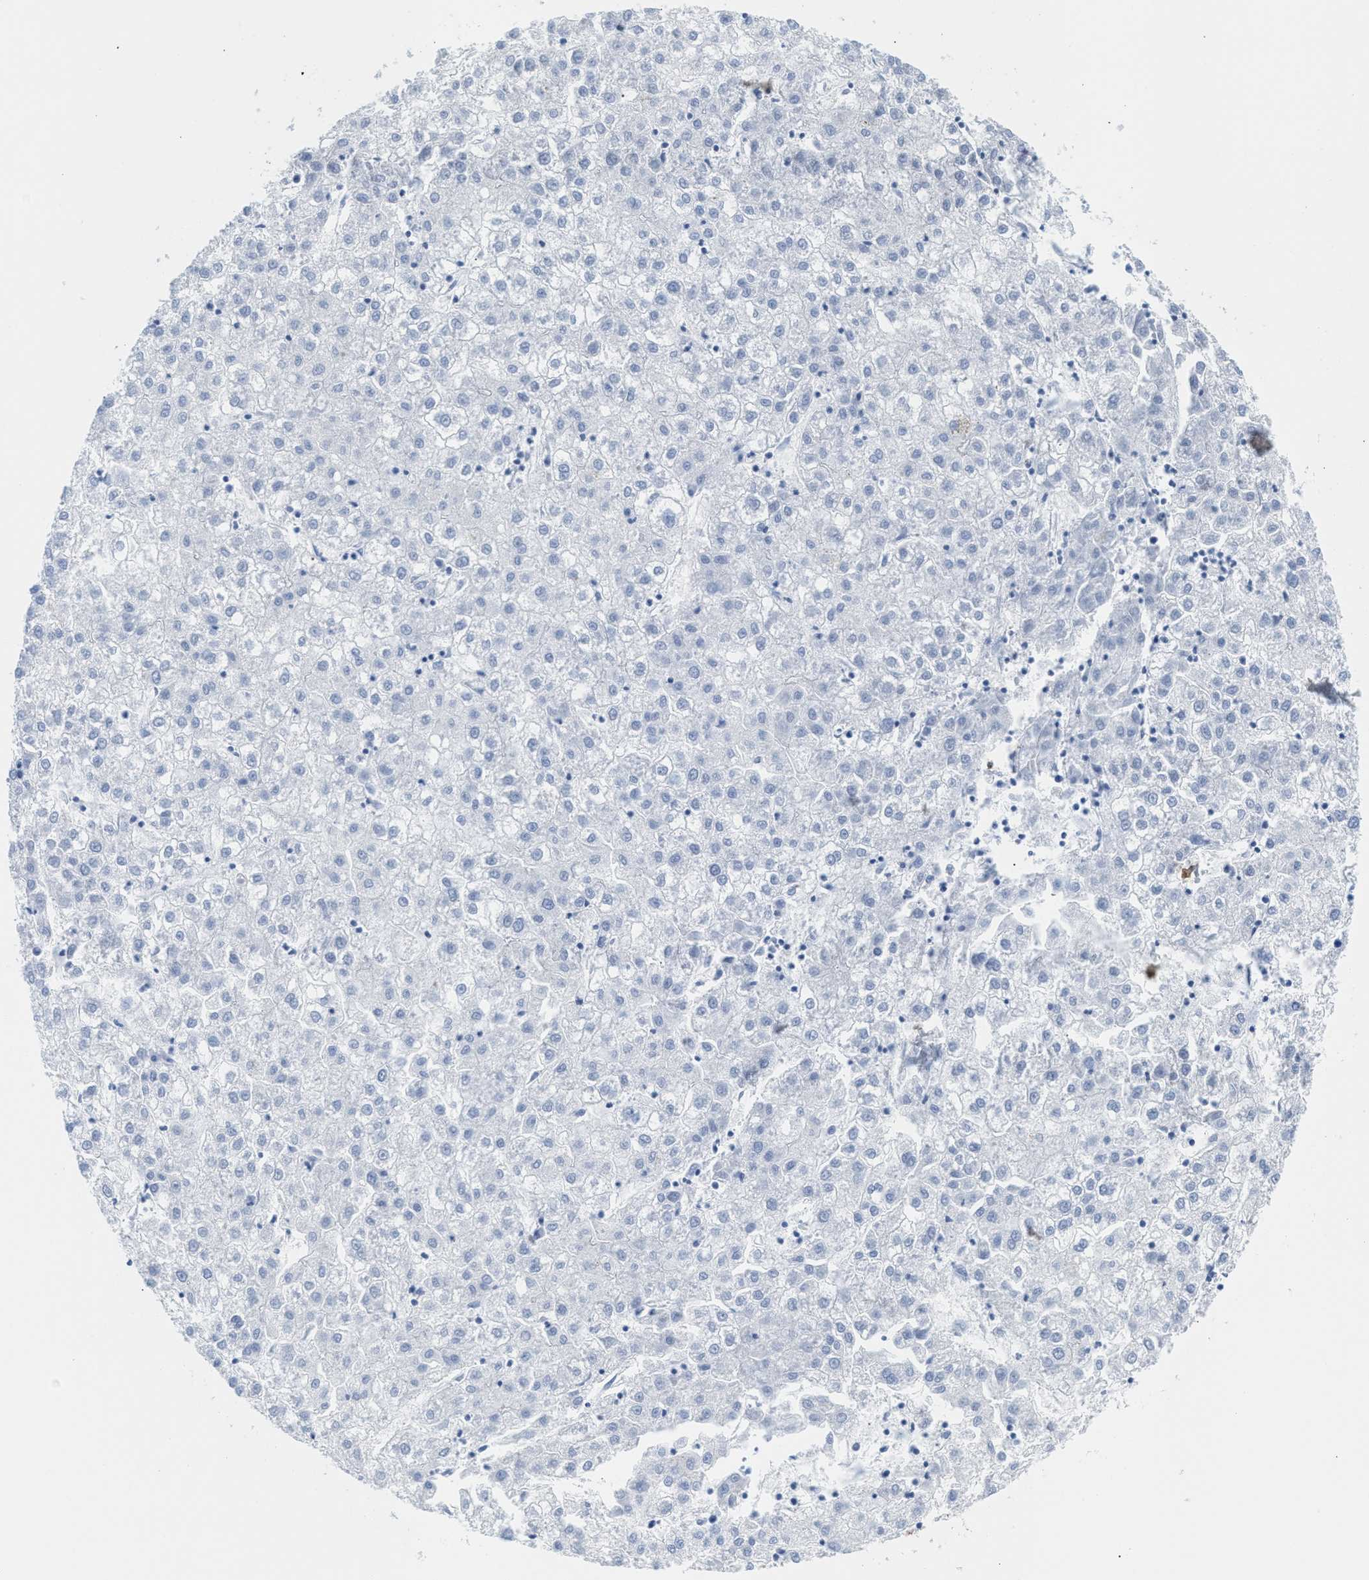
{"staining": {"intensity": "negative", "quantity": "none", "location": "none"}, "tissue": "liver cancer", "cell_type": "Tumor cells", "image_type": "cancer", "snomed": [{"axis": "morphology", "description": "Carcinoma, Hepatocellular, NOS"}, {"axis": "topography", "description": "Liver"}], "caption": "Immunohistochemical staining of liver cancer exhibits no significant positivity in tumor cells.", "gene": "TNR", "patient": {"sex": "male", "age": 72}}